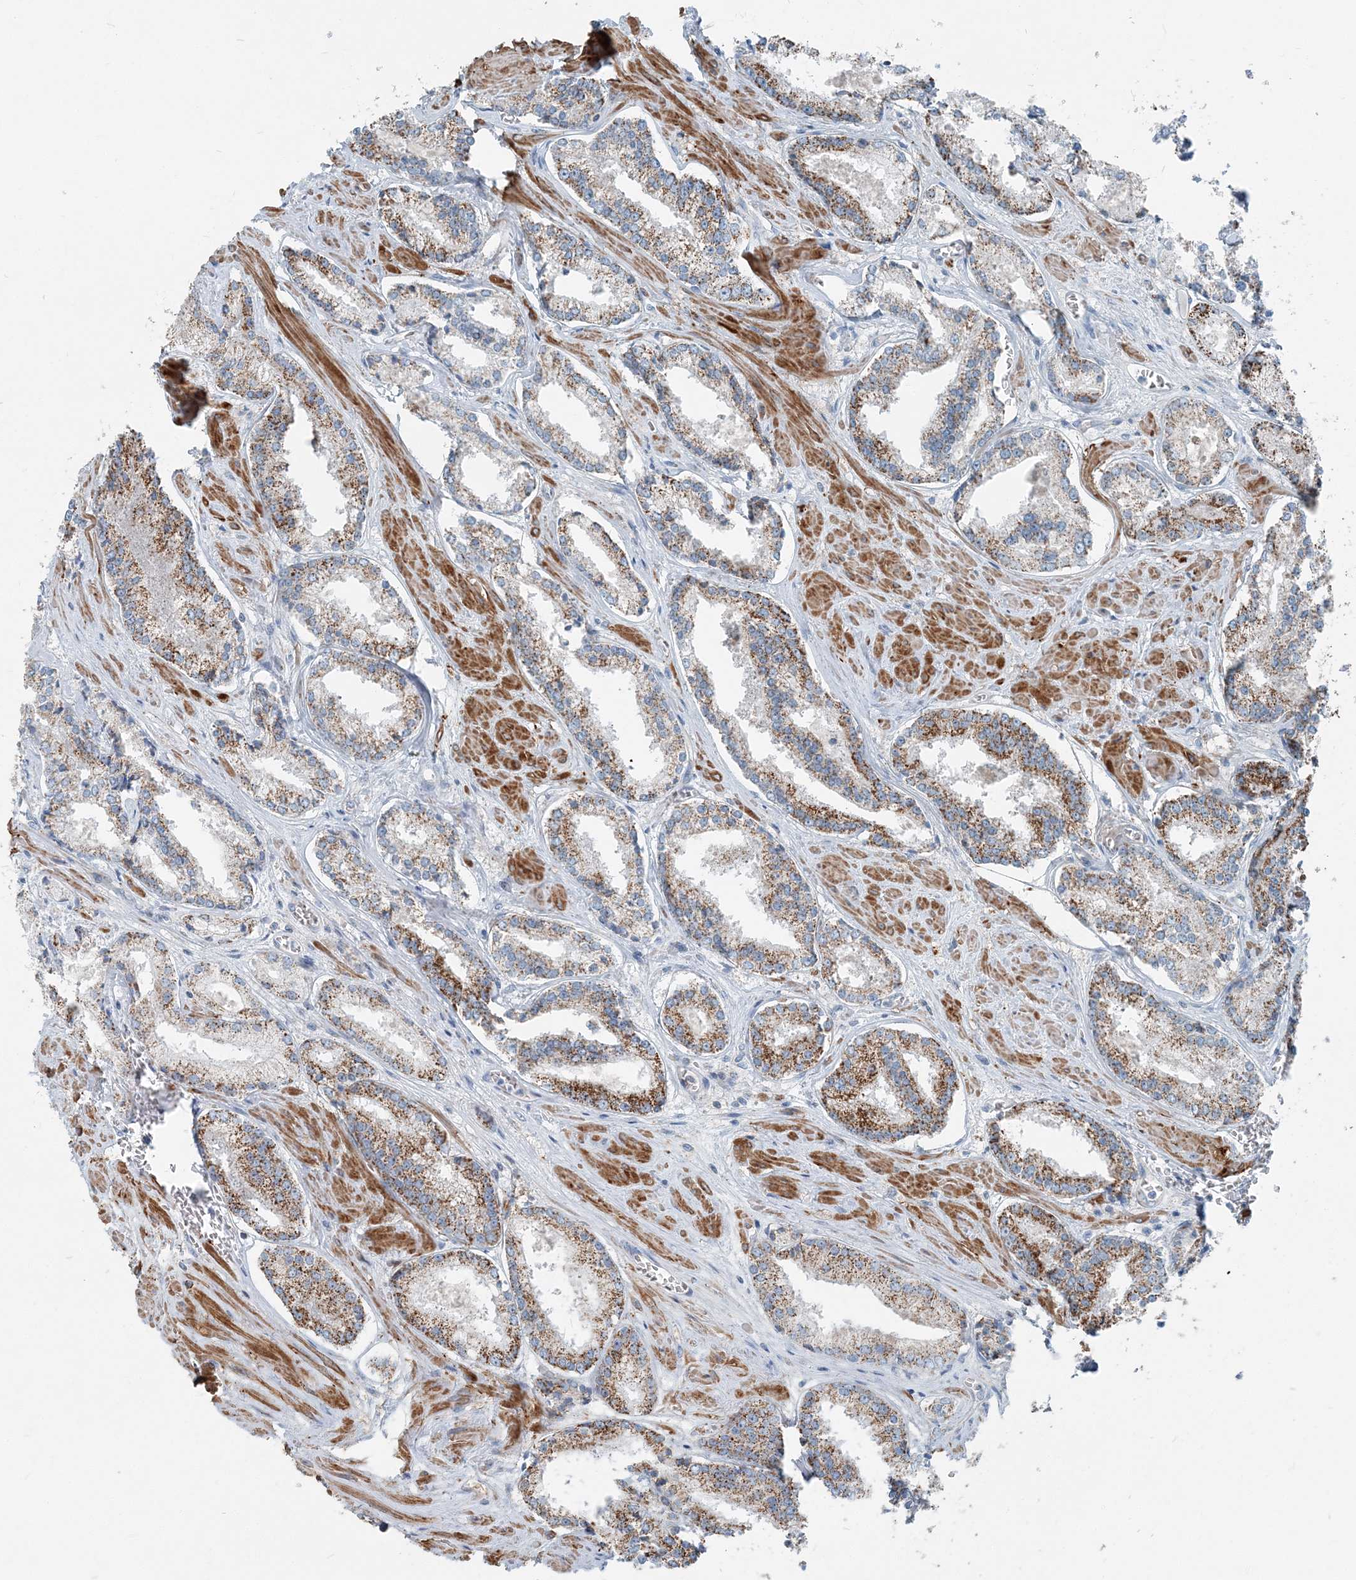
{"staining": {"intensity": "strong", "quantity": "25%-75%", "location": "cytoplasmic/membranous"}, "tissue": "prostate cancer", "cell_type": "Tumor cells", "image_type": "cancer", "snomed": [{"axis": "morphology", "description": "Adenocarcinoma, Low grade"}, {"axis": "topography", "description": "Prostate"}], "caption": "Brown immunohistochemical staining in prostate cancer (adenocarcinoma (low-grade)) shows strong cytoplasmic/membranous expression in approximately 25%-75% of tumor cells.", "gene": "INTU", "patient": {"sex": "male", "age": 54}}